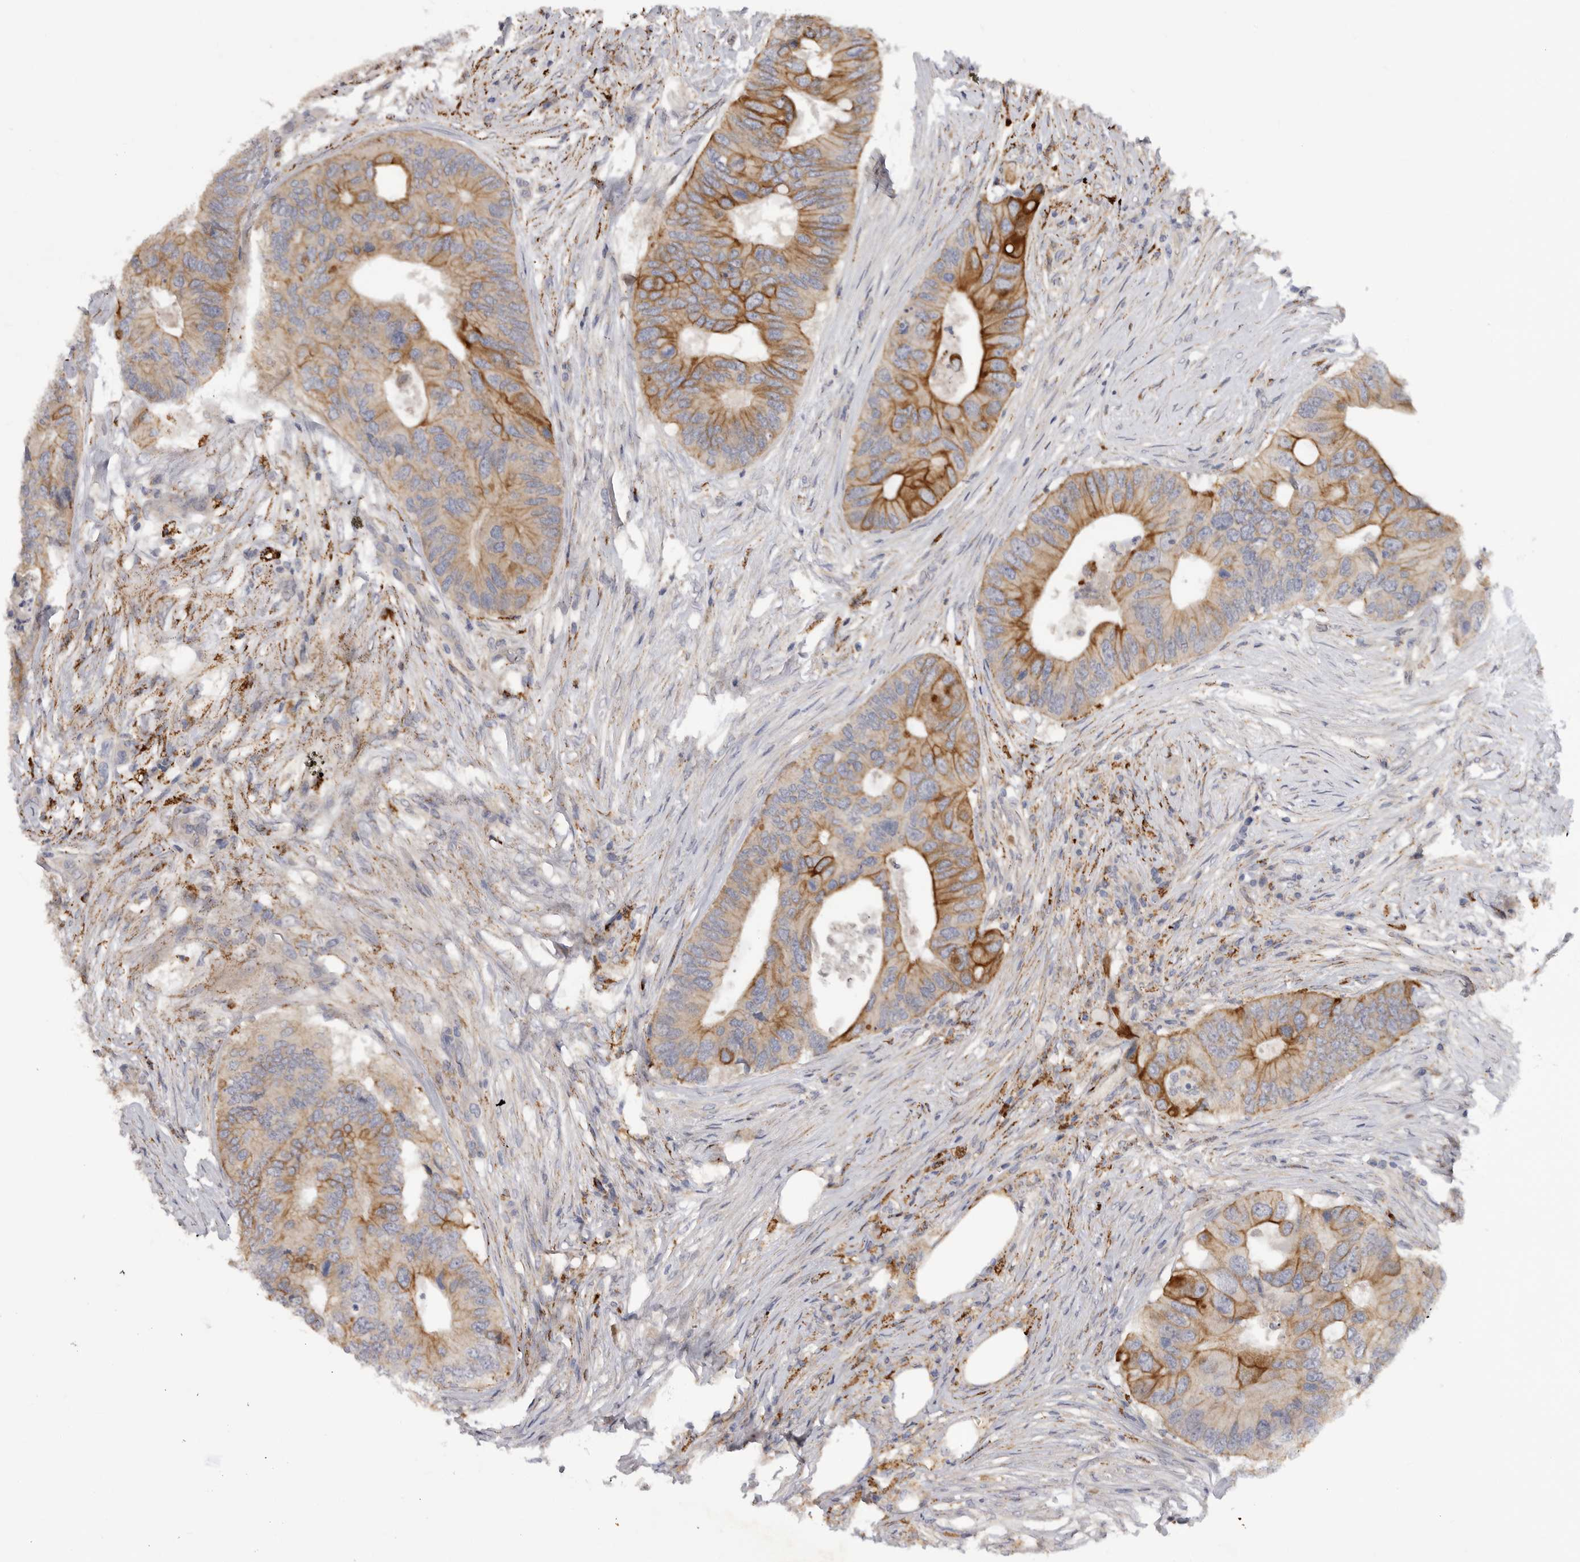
{"staining": {"intensity": "moderate", "quantity": "25%-75%", "location": "cytoplasmic/membranous"}, "tissue": "colorectal cancer", "cell_type": "Tumor cells", "image_type": "cancer", "snomed": [{"axis": "morphology", "description": "Adenocarcinoma, NOS"}, {"axis": "topography", "description": "Colon"}], "caption": "Immunohistochemistry micrograph of neoplastic tissue: adenocarcinoma (colorectal) stained using IHC reveals medium levels of moderate protein expression localized specifically in the cytoplasmic/membranous of tumor cells, appearing as a cytoplasmic/membranous brown color.", "gene": "DHDDS", "patient": {"sex": "male", "age": 71}}